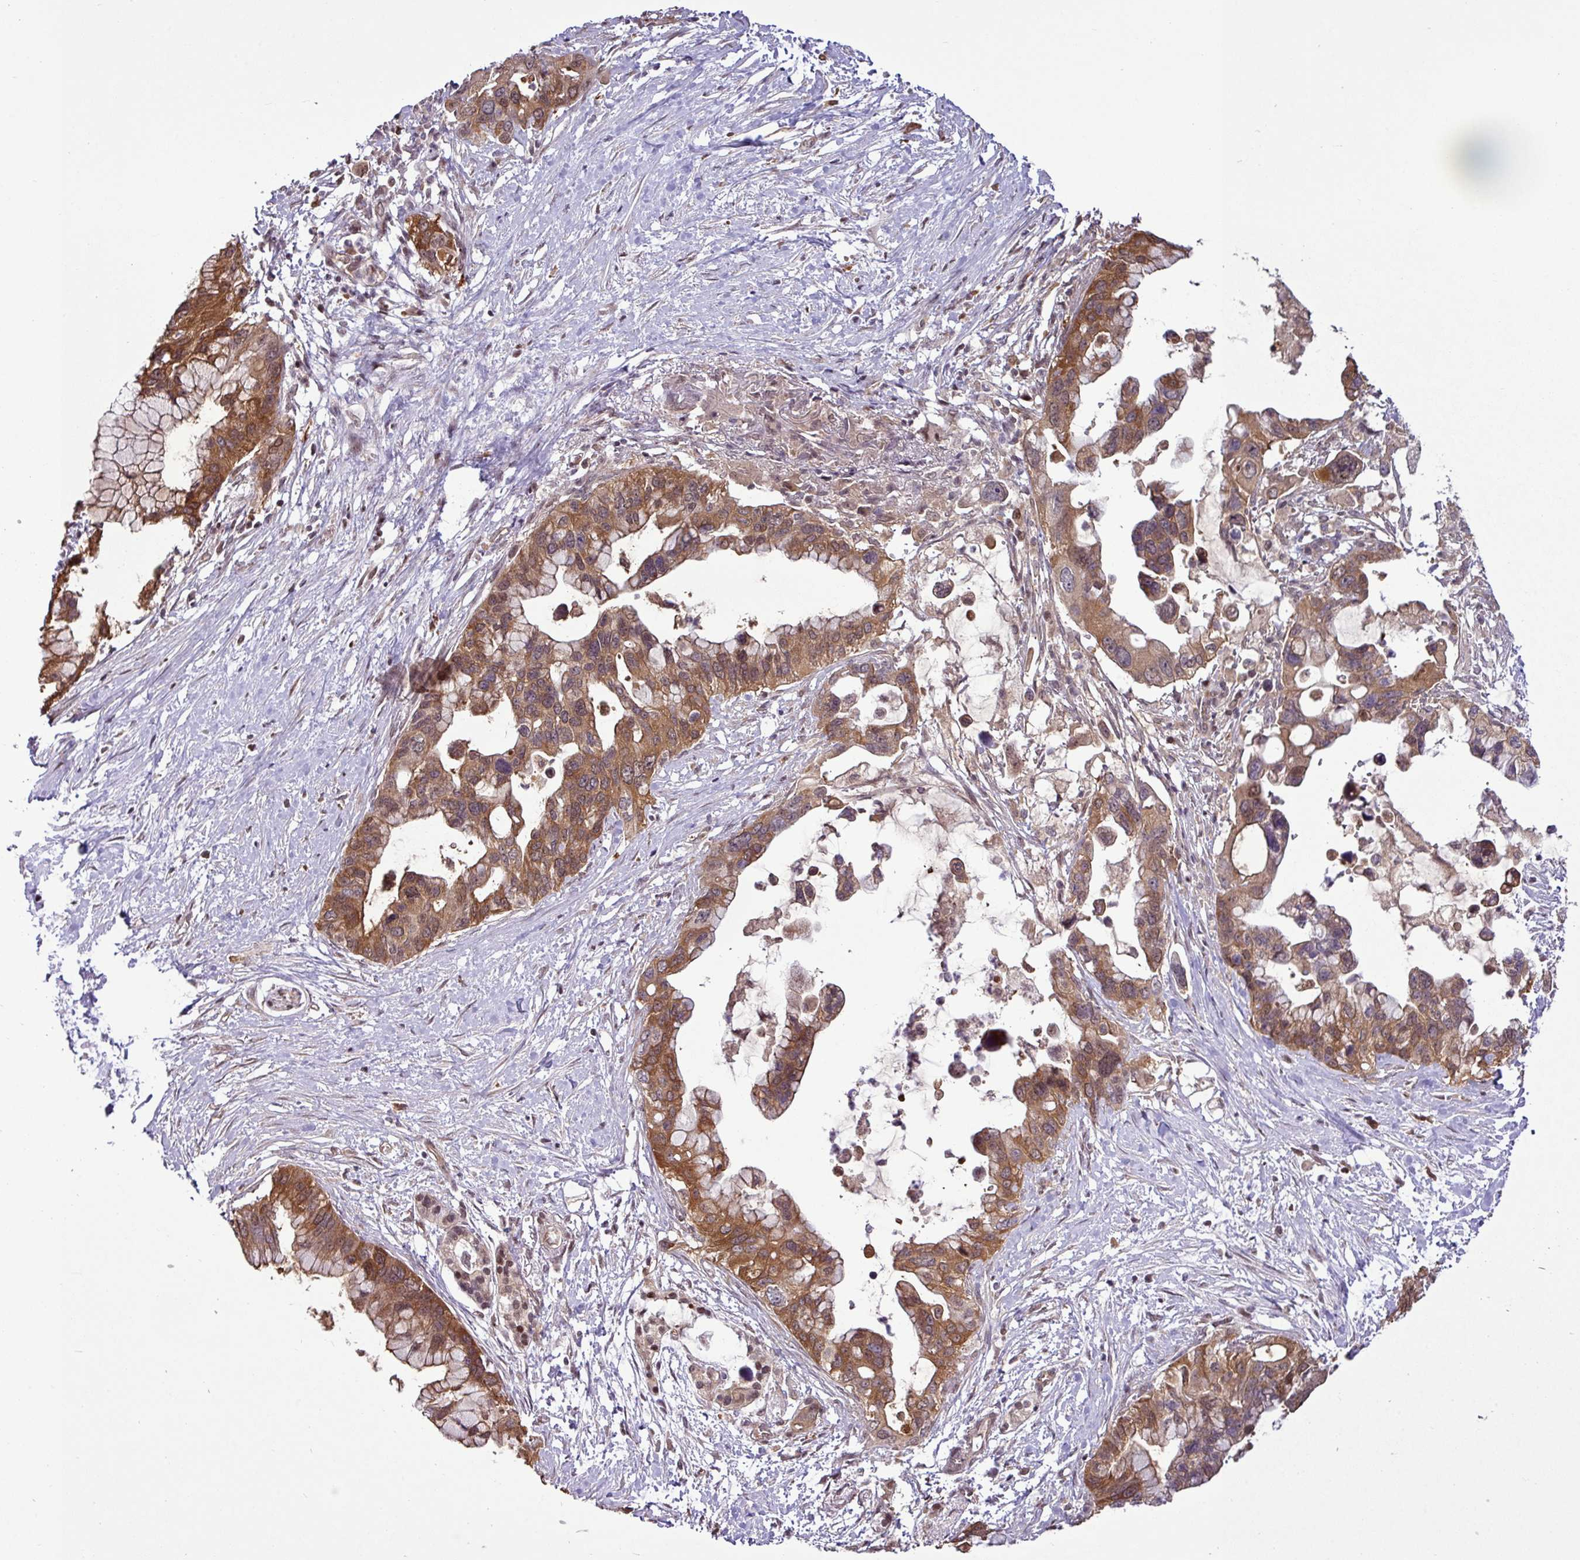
{"staining": {"intensity": "moderate", "quantity": ">75%", "location": "cytoplasmic/membranous,nuclear"}, "tissue": "pancreatic cancer", "cell_type": "Tumor cells", "image_type": "cancer", "snomed": [{"axis": "morphology", "description": "Adenocarcinoma, NOS"}, {"axis": "topography", "description": "Pancreas"}], "caption": "A histopathology image of adenocarcinoma (pancreatic) stained for a protein demonstrates moderate cytoplasmic/membranous and nuclear brown staining in tumor cells.", "gene": "ITPKC", "patient": {"sex": "female", "age": 83}}